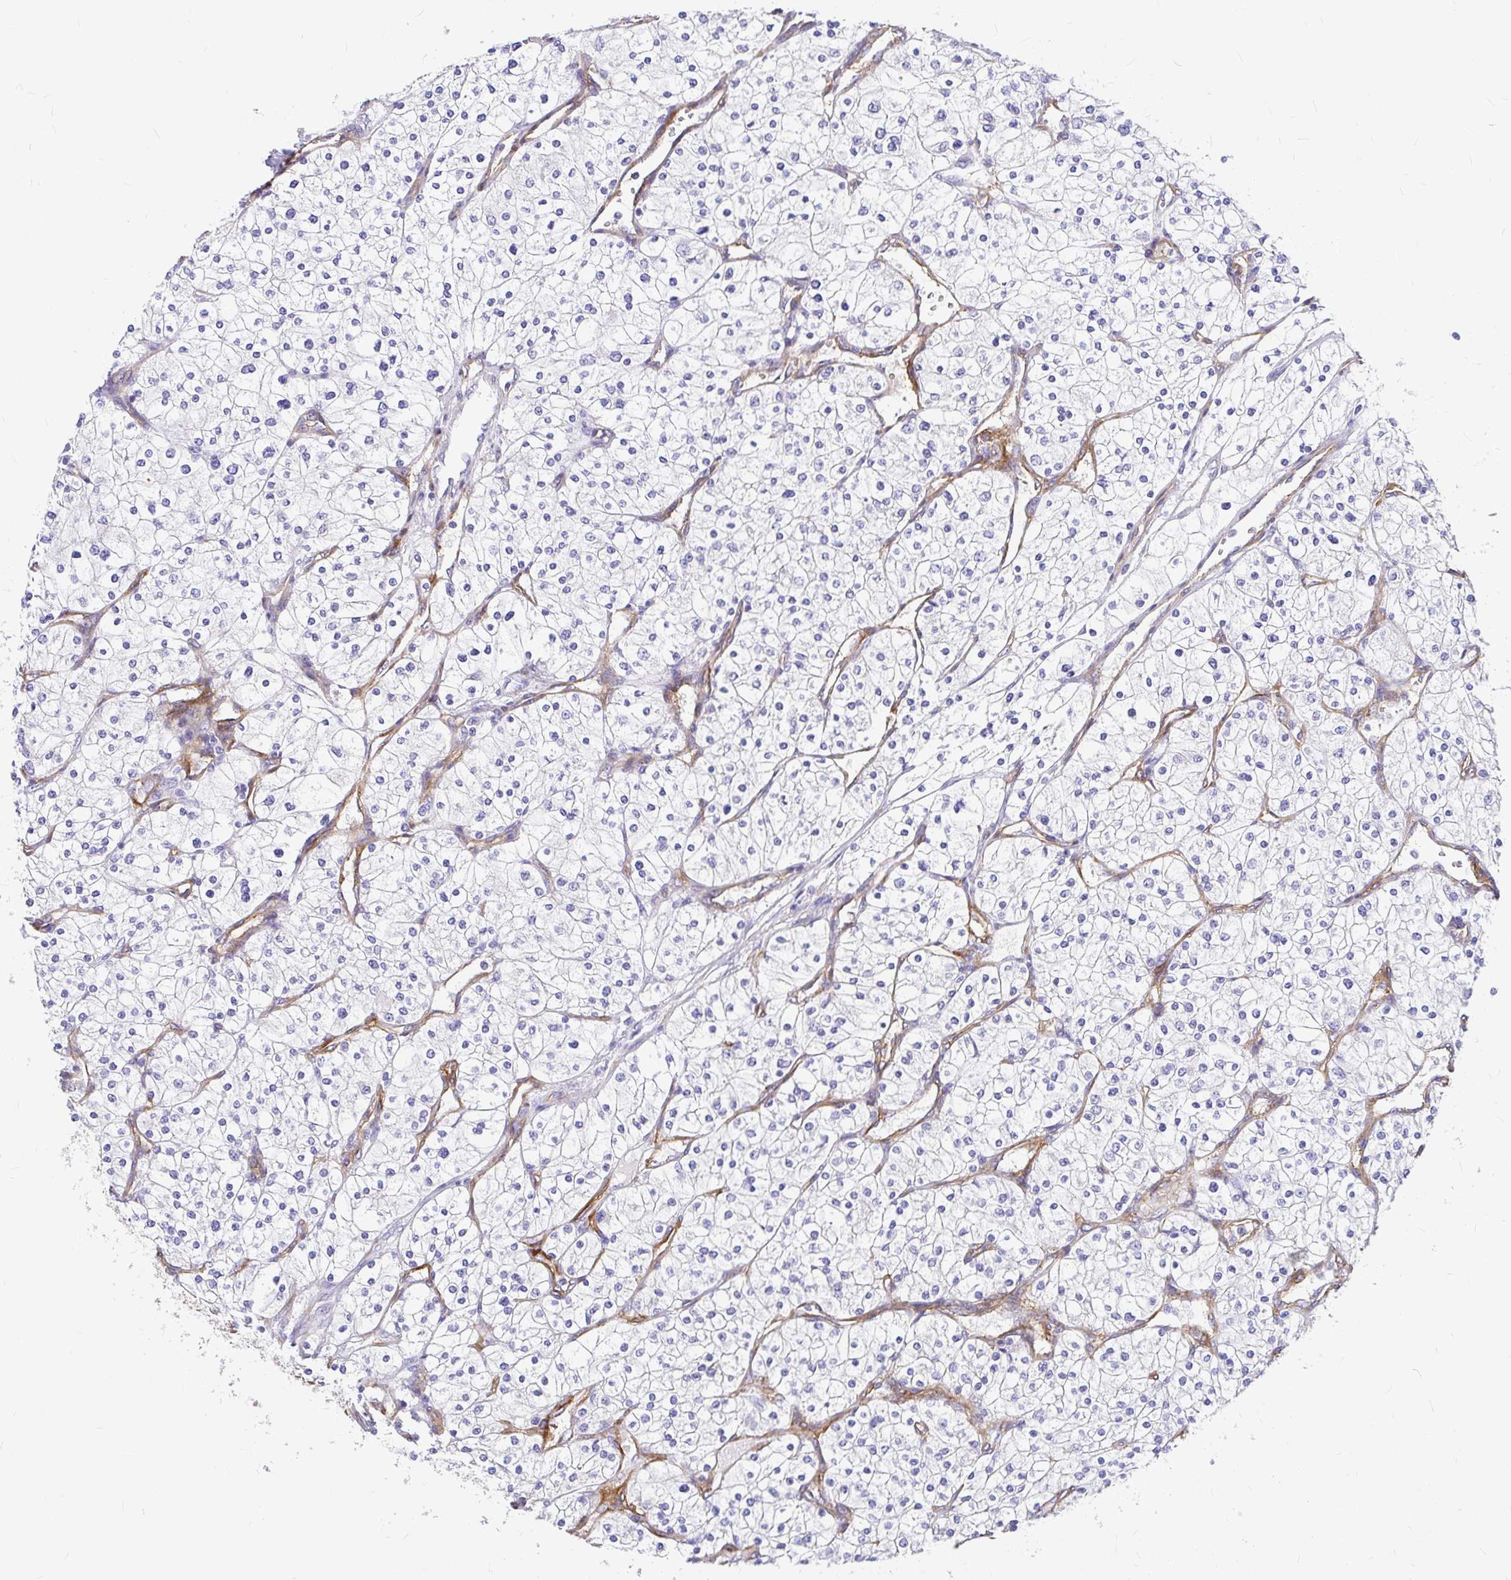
{"staining": {"intensity": "negative", "quantity": "none", "location": "none"}, "tissue": "renal cancer", "cell_type": "Tumor cells", "image_type": "cancer", "snomed": [{"axis": "morphology", "description": "Adenocarcinoma, NOS"}, {"axis": "topography", "description": "Kidney"}], "caption": "DAB immunohistochemical staining of renal cancer exhibits no significant expression in tumor cells.", "gene": "MYO1B", "patient": {"sex": "male", "age": 80}}